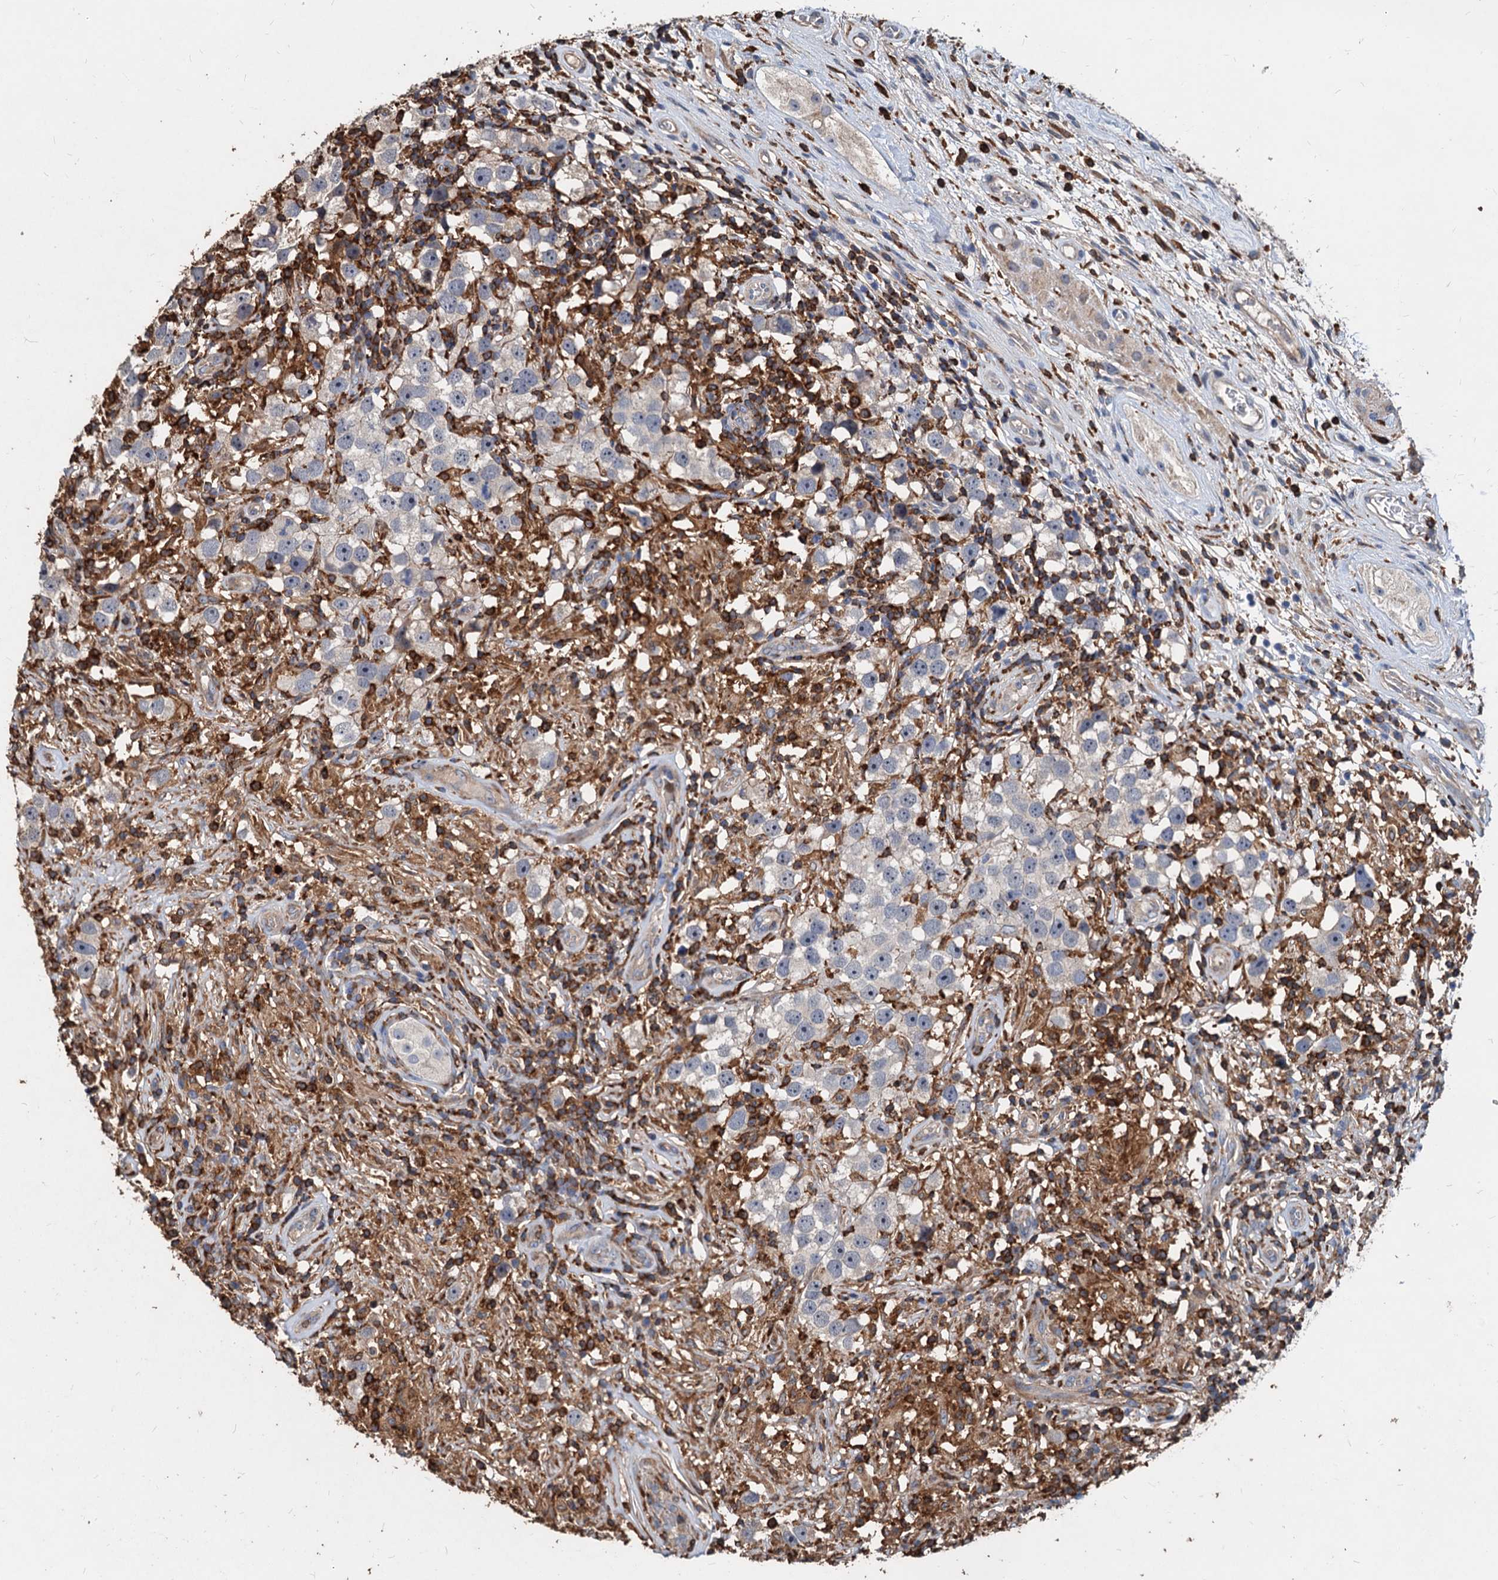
{"staining": {"intensity": "negative", "quantity": "none", "location": "none"}, "tissue": "testis cancer", "cell_type": "Tumor cells", "image_type": "cancer", "snomed": [{"axis": "morphology", "description": "Seminoma, NOS"}, {"axis": "topography", "description": "Testis"}], "caption": "This is a image of immunohistochemistry staining of testis cancer, which shows no expression in tumor cells. (DAB (3,3'-diaminobenzidine) immunohistochemistry (IHC), high magnification).", "gene": "LCP2", "patient": {"sex": "male", "age": 49}}